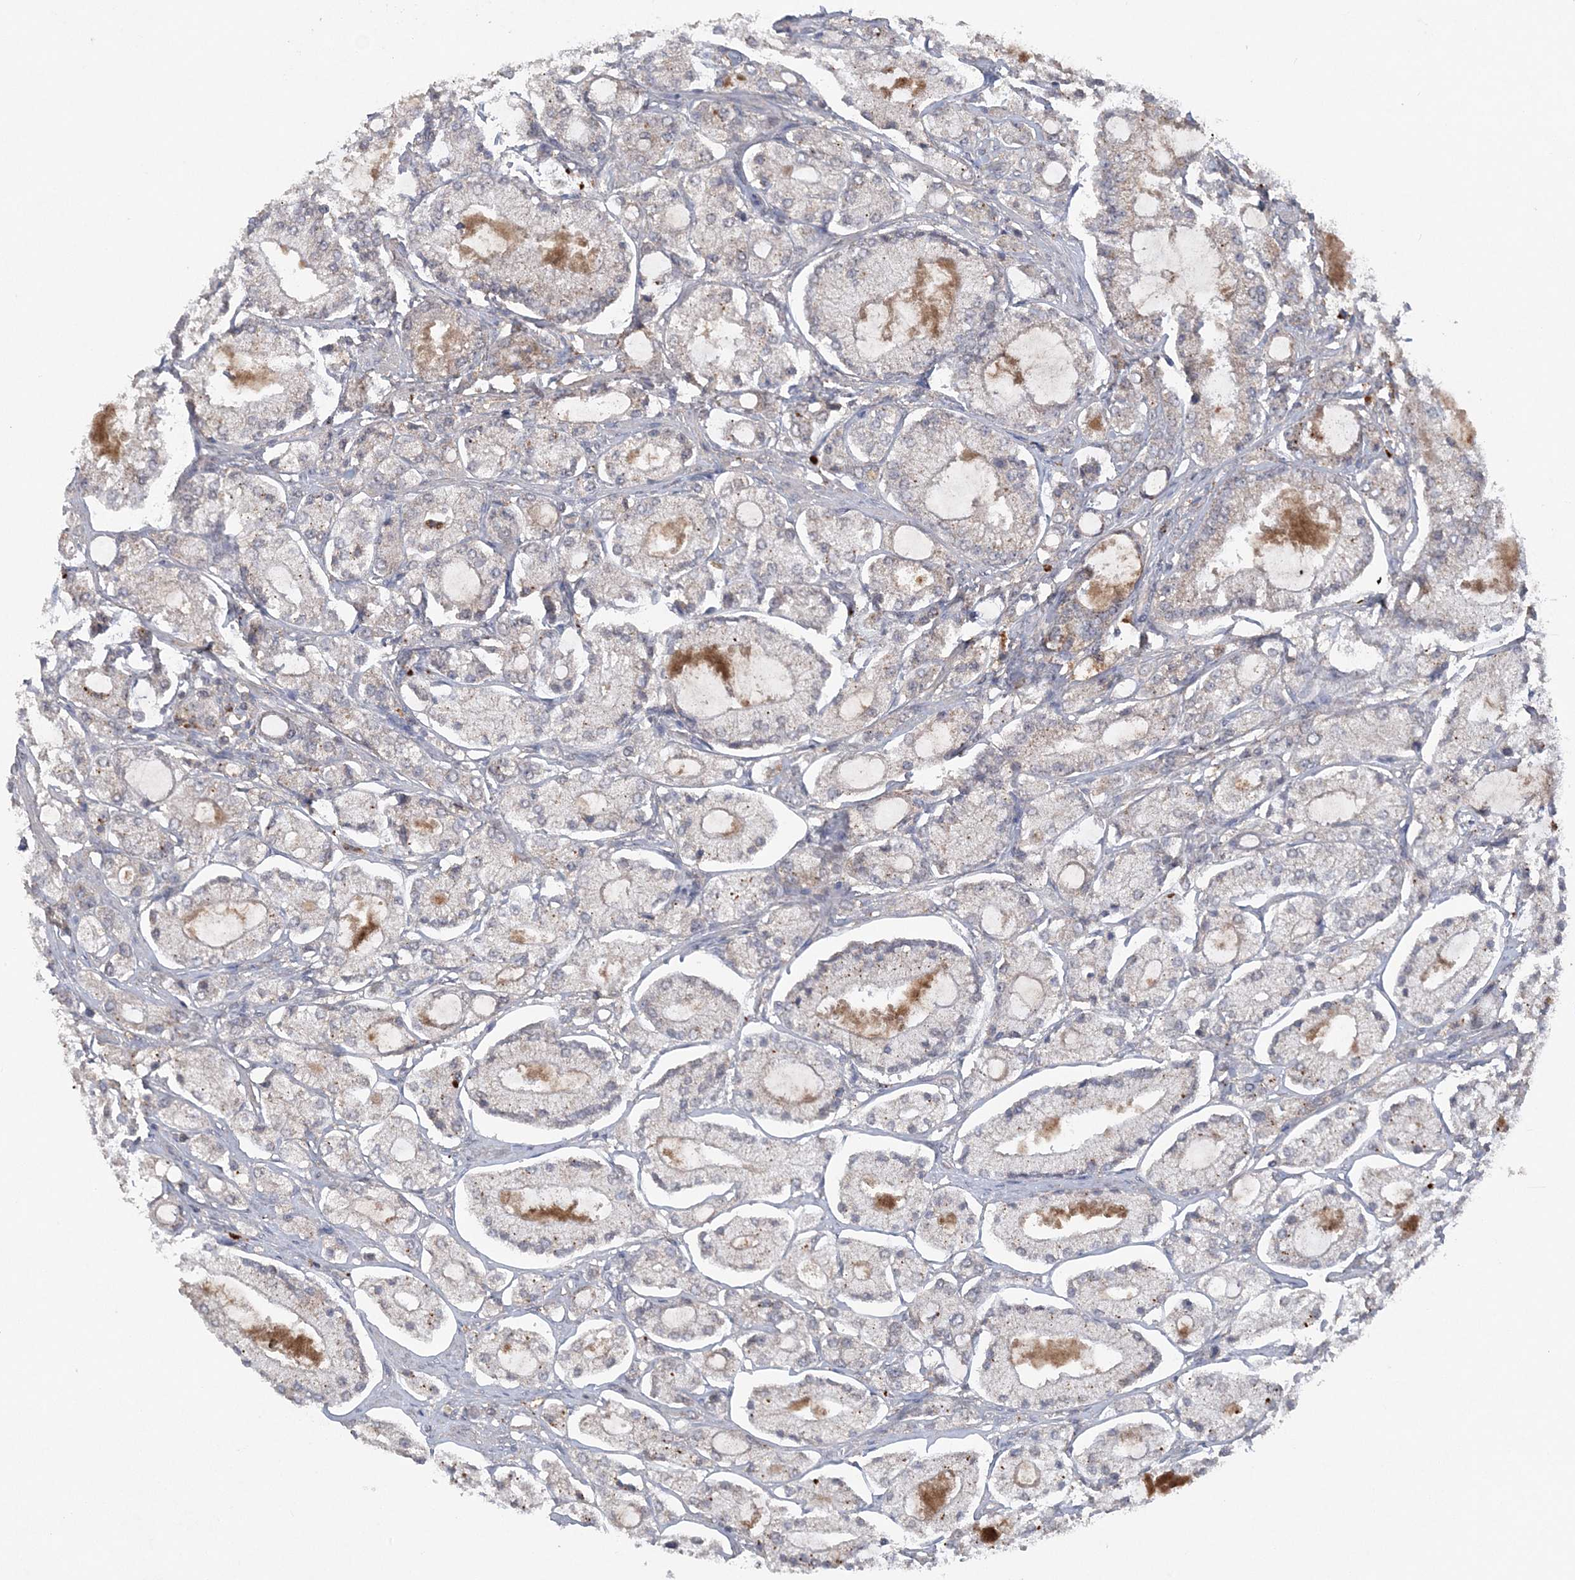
{"staining": {"intensity": "weak", "quantity": "<25%", "location": "cytoplasmic/membranous"}, "tissue": "prostate cancer", "cell_type": "Tumor cells", "image_type": "cancer", "snomed": [{"axis": "morphology", "description": "Adenocarcinoma, High grade"}, {"axis": "topography", "description": "Prostate"}], "caption": "Image shows no significant protein staining in tumor cells of prostate cancer (adenocarcinoma (high-grade)).", "gene": "C1RL", "patient": {"sex": "male", "age": 65}}